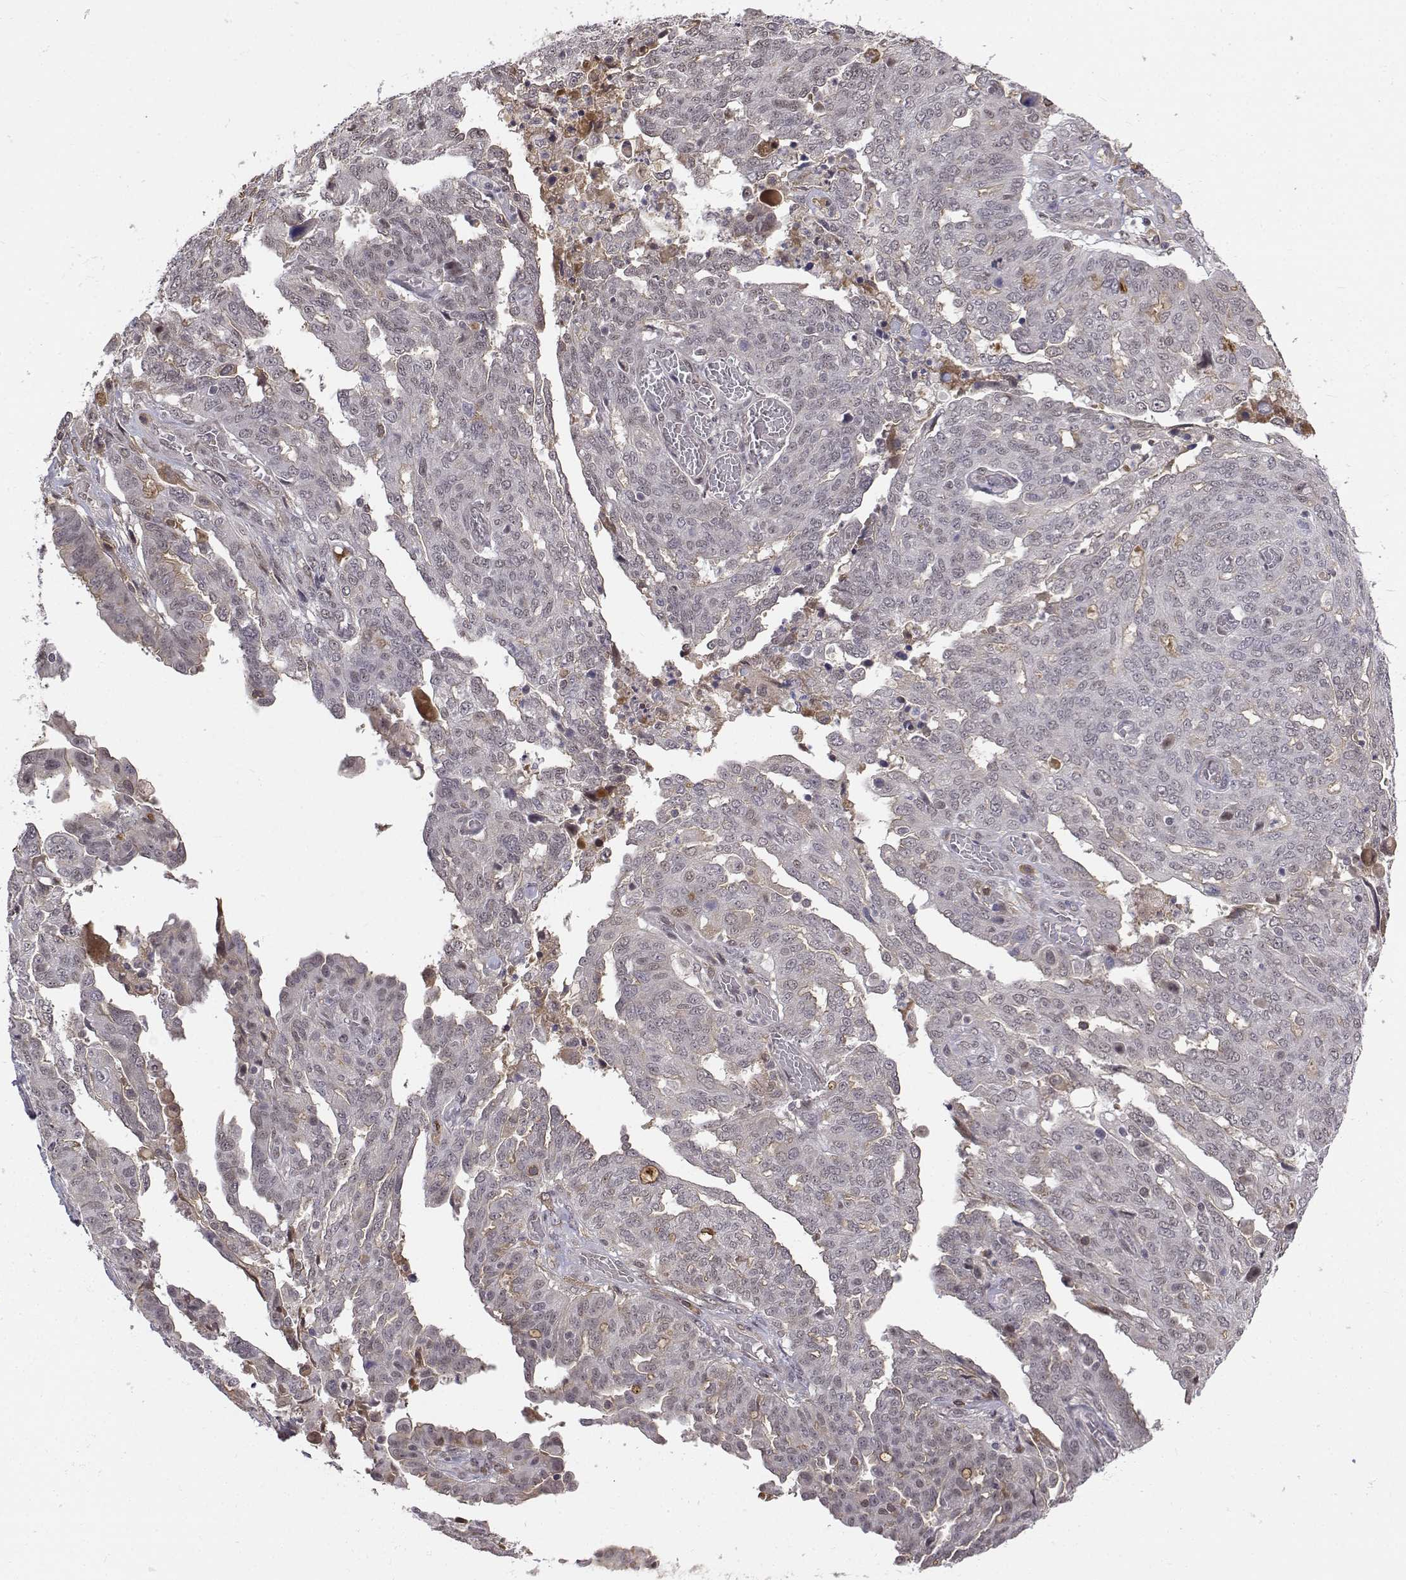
{"staining": {"intensity": "negative", "quantity": "none", "location": "none"}, "tissue": "ovarian cancer", "cell_type": "Tumor cells", "image_type": "cancer", "snomed": [{"axis": "morphology", "description": "Cystadenocarcinoma, serous, NOS"}, {"axis": "topography", "description": "Ovary"}], "caption": "High magnification brightfield microscopy of ovarian serous cystadenocarcinoma stained with DAB (3,3'-diaminobenzidine) (brown) and counterstained with hematoxylin (blue): tumor cells show no significant staining. (DAB (3,3'-diaminobenzidine) IHC, high magnification).", "gene": "ITGA7", "patient": {"sex": "female", "age": 67}}